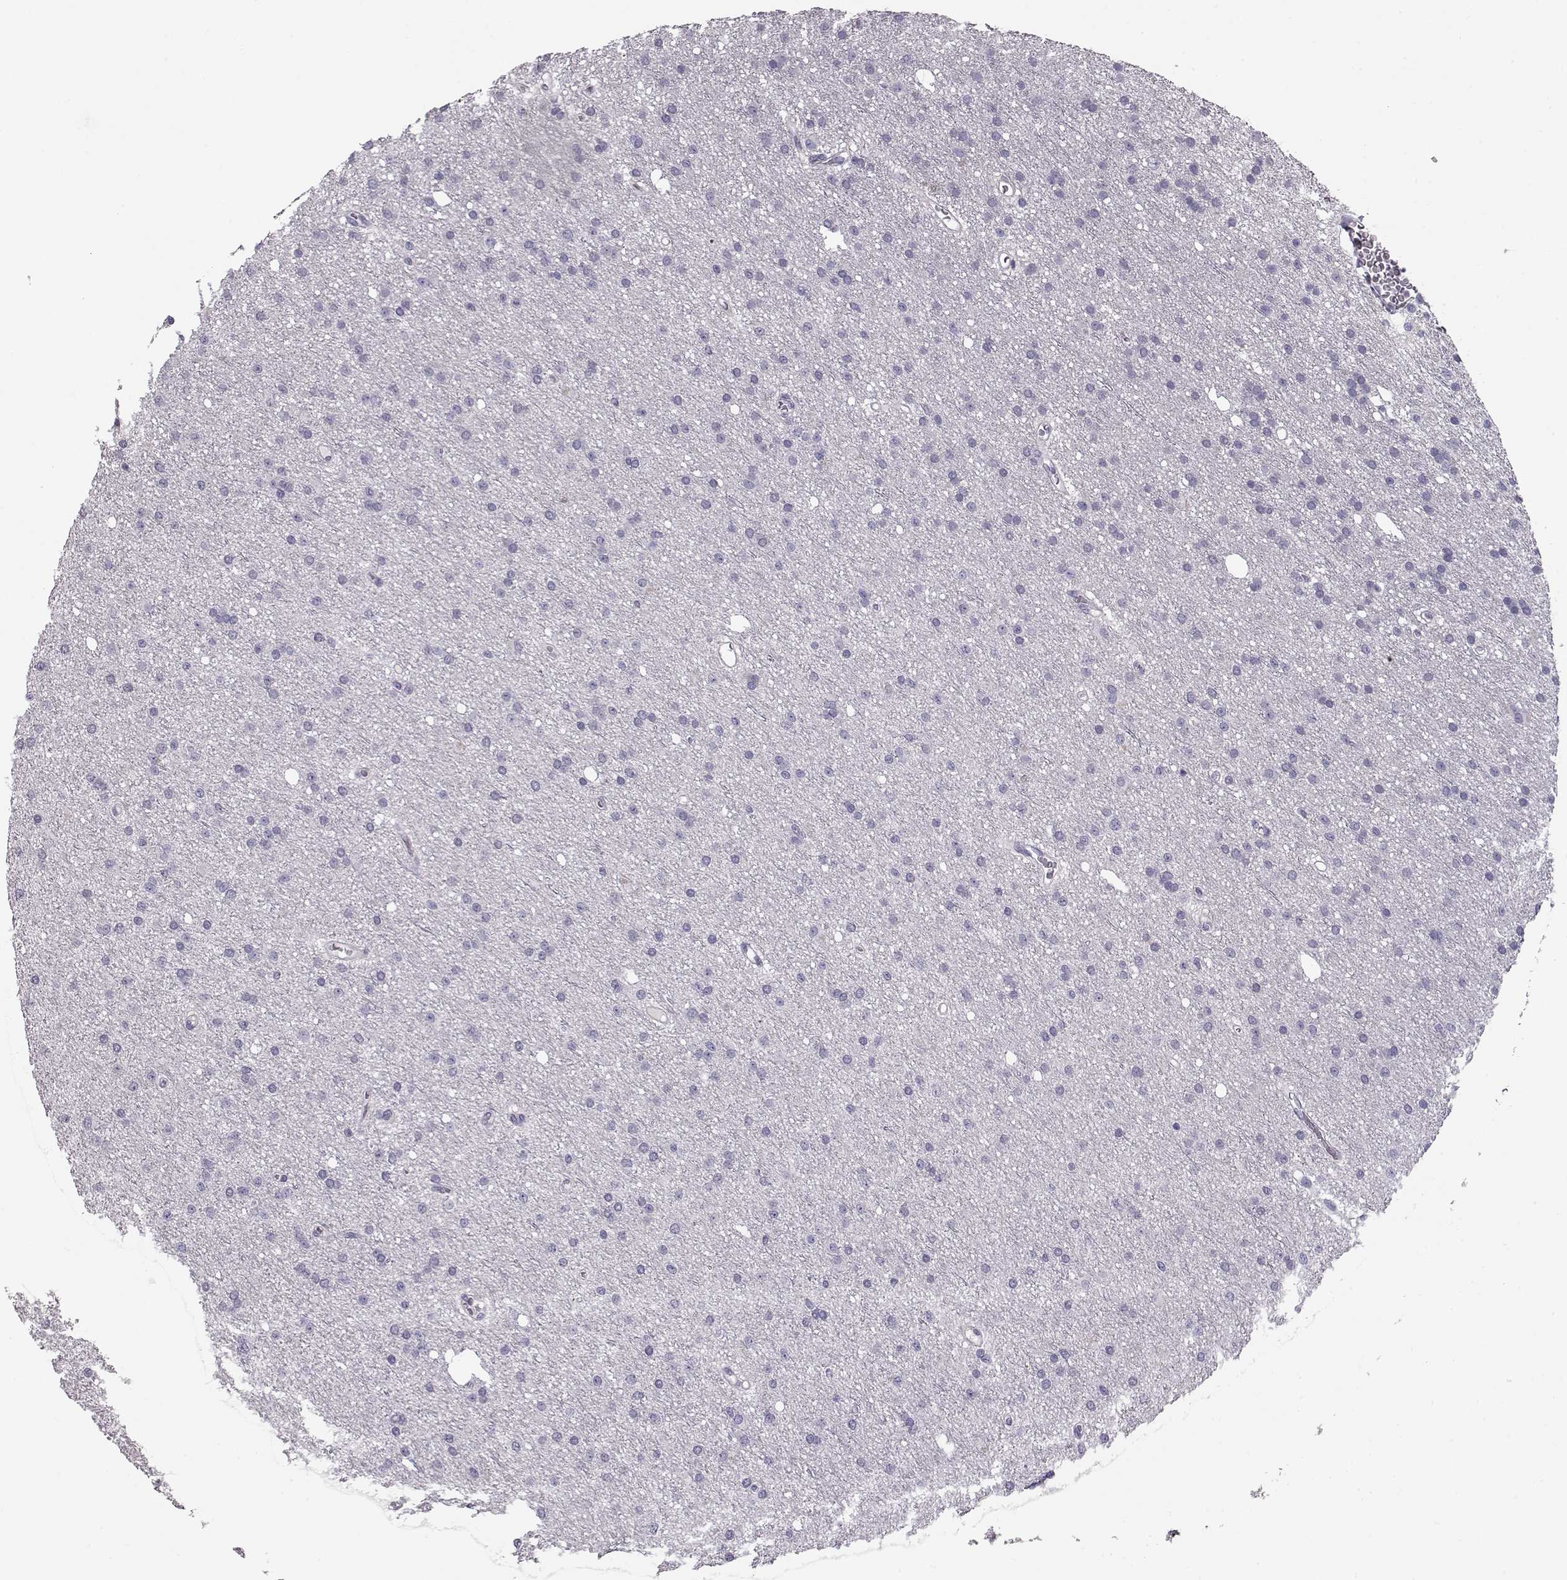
{"staining": {"intensity": "negative", "quantity": "none", "location": "none"}, "tissue": "glioma", "cell_type": "Tumor cells", "image_type": "cancer", "snomed": [{"axis": "morphology", "description": "Glioma, malignant, Low grade"}, {"axis": "topography", "description": "Brain"}], "caption": "This is a histopathology image of immunohistochemistry staining of glioma, which shows no staining in tumor cells. (Stains: DAB (3,3'-diaminobenzidine) IHC with hematoxylin counter stain, Microscopy: brightfield microscopy at high magnification).", "gene": "GRK1", "patient": {"sex": "male", "age": 27}}